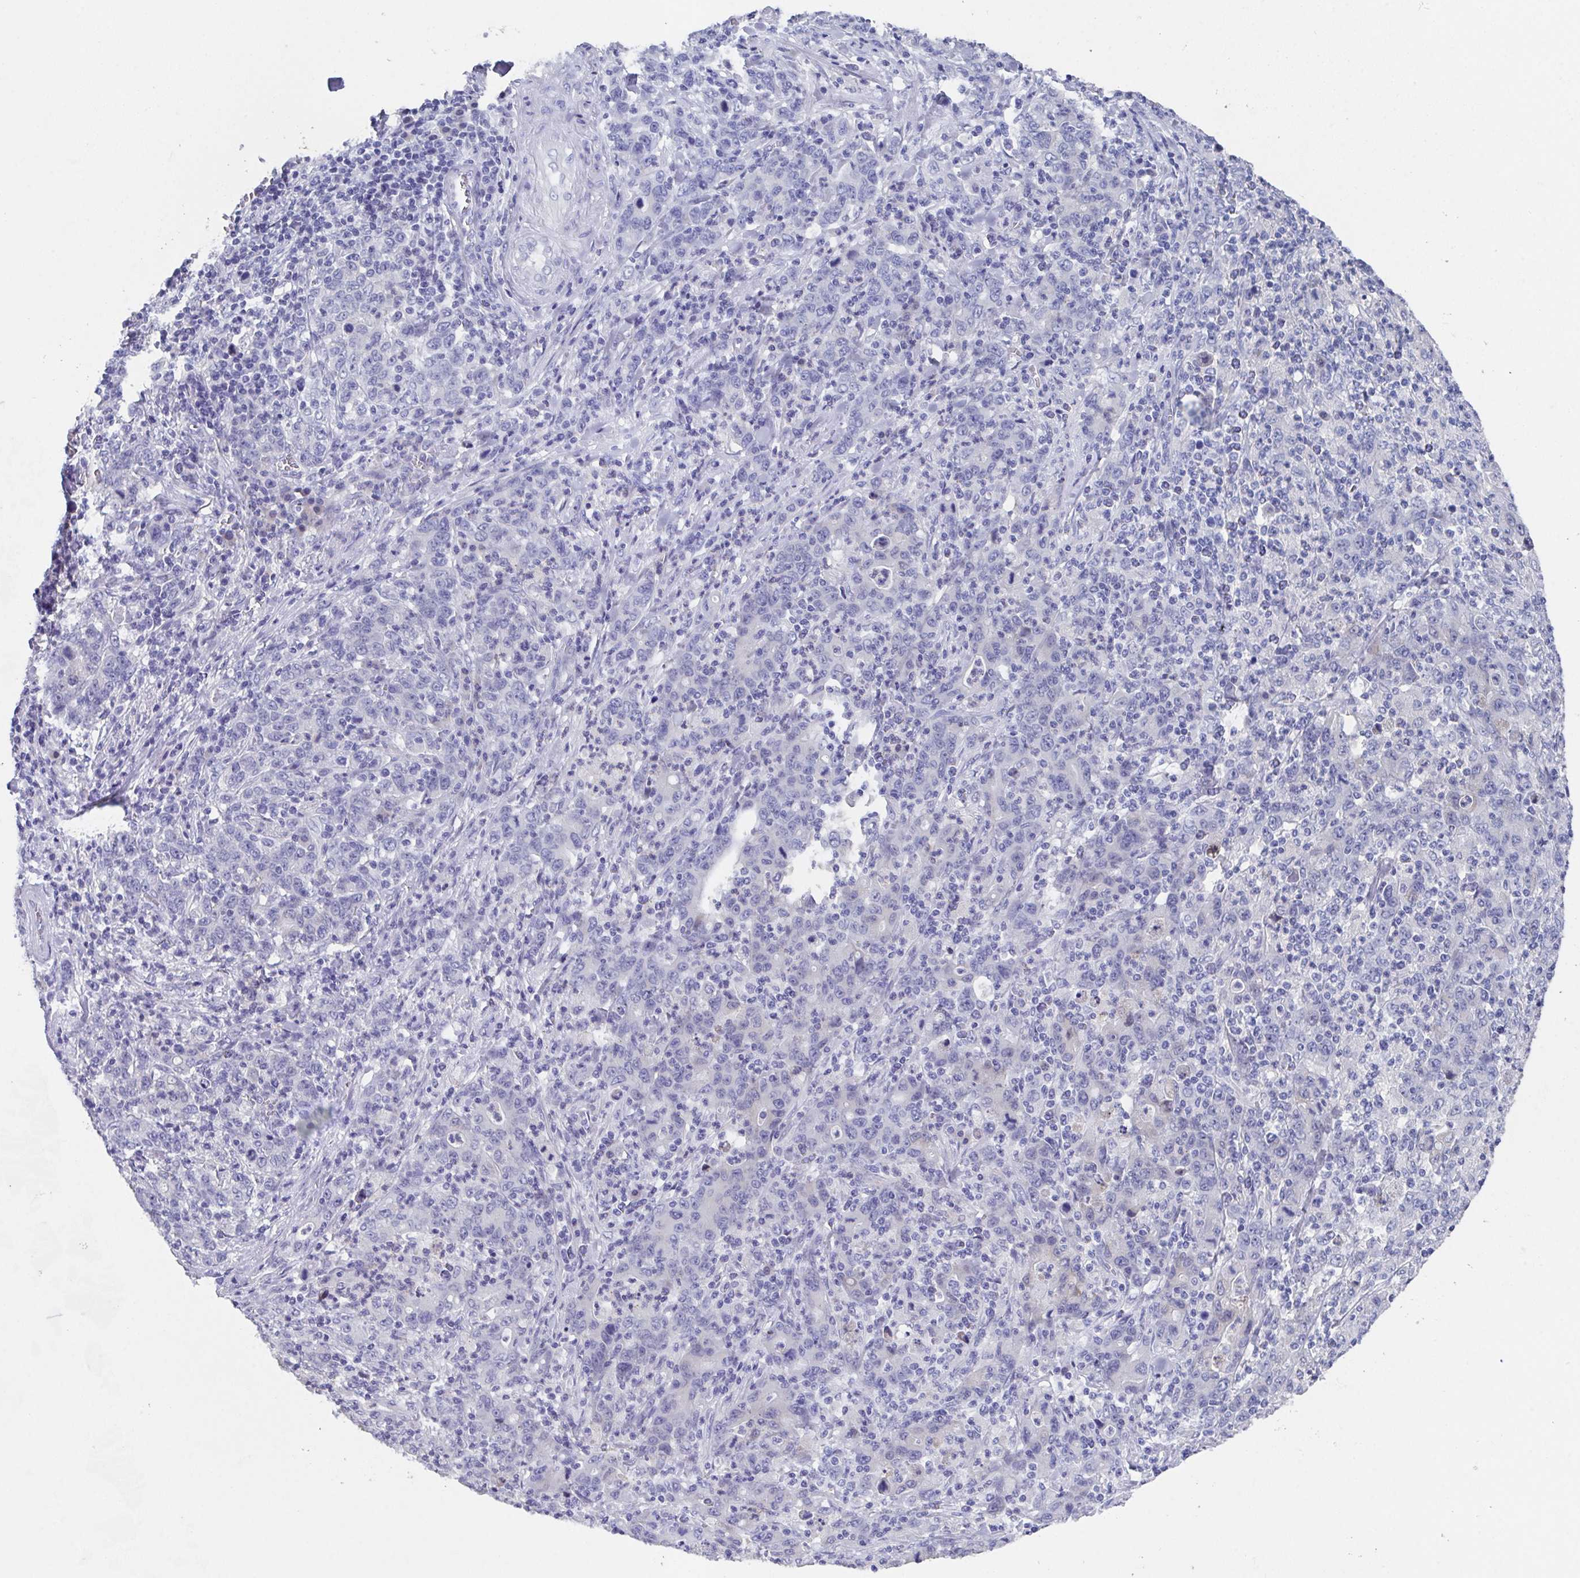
{"staining": {"intensity": "weak", "quantity": "25%-75%", "location": "cytoplasmic/membranous"}, "tissue": "stomach cancer", "cell_type": "Tumor cells", "image_type": "cancer", "snomed": [{"axis": "morphology", "description": "Adenocarcinoma, NOS"}, {"axis": "topography", "description": "Stomach, upper"}], "caption": "A low amount of weak cytoplasmic/membranous staining is appreciated in approximately 25%-75% of tumor cells in adenocarcinoma (stomach) tissue.", "gene": "SSC4D", "patient": {"sex": "male", "age": 69}}